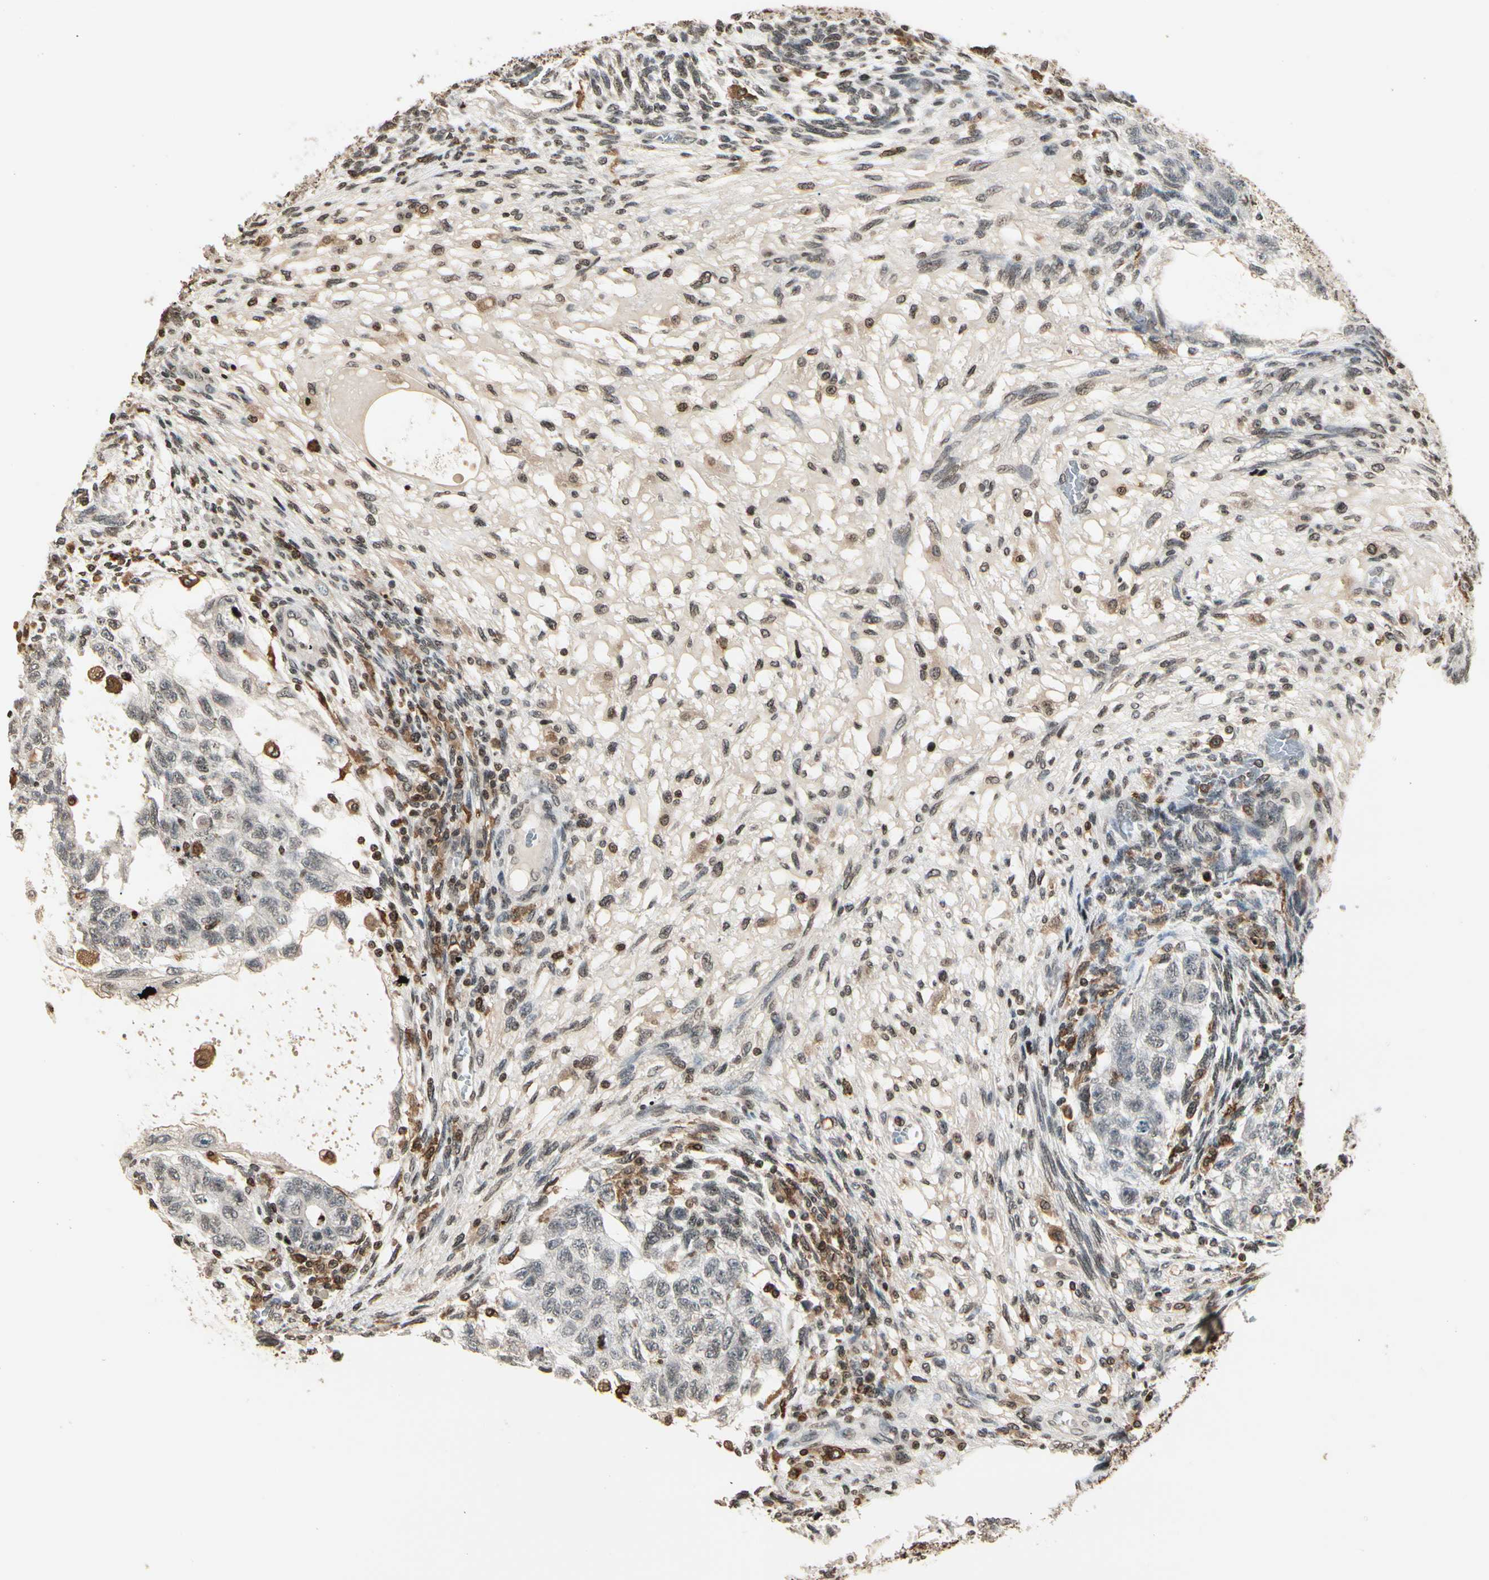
{"staining": {"intensity": "weak", "quantity": "<25%", "location": "nuclear"}, "tissue": "testis cancer", "cell_type": "Tumor cells", "image_type": "cancer", "snomed": [{"axis": "morphology", "description": "Normal tissue, NOS"}, {"axis": "morphology", "description": "Carcinoma, Embryonal, NOS"}, {"axis": "topography", "description": "Testis"}], "caption": "Immunohistochemistry (IHC) image of neoplastic tissue: testis embryonal carcinoma stained with DAB reveals no significant protein staining in tumor cells.", "gene": "FER", "patient": {"sex": "male", "age": 36}}